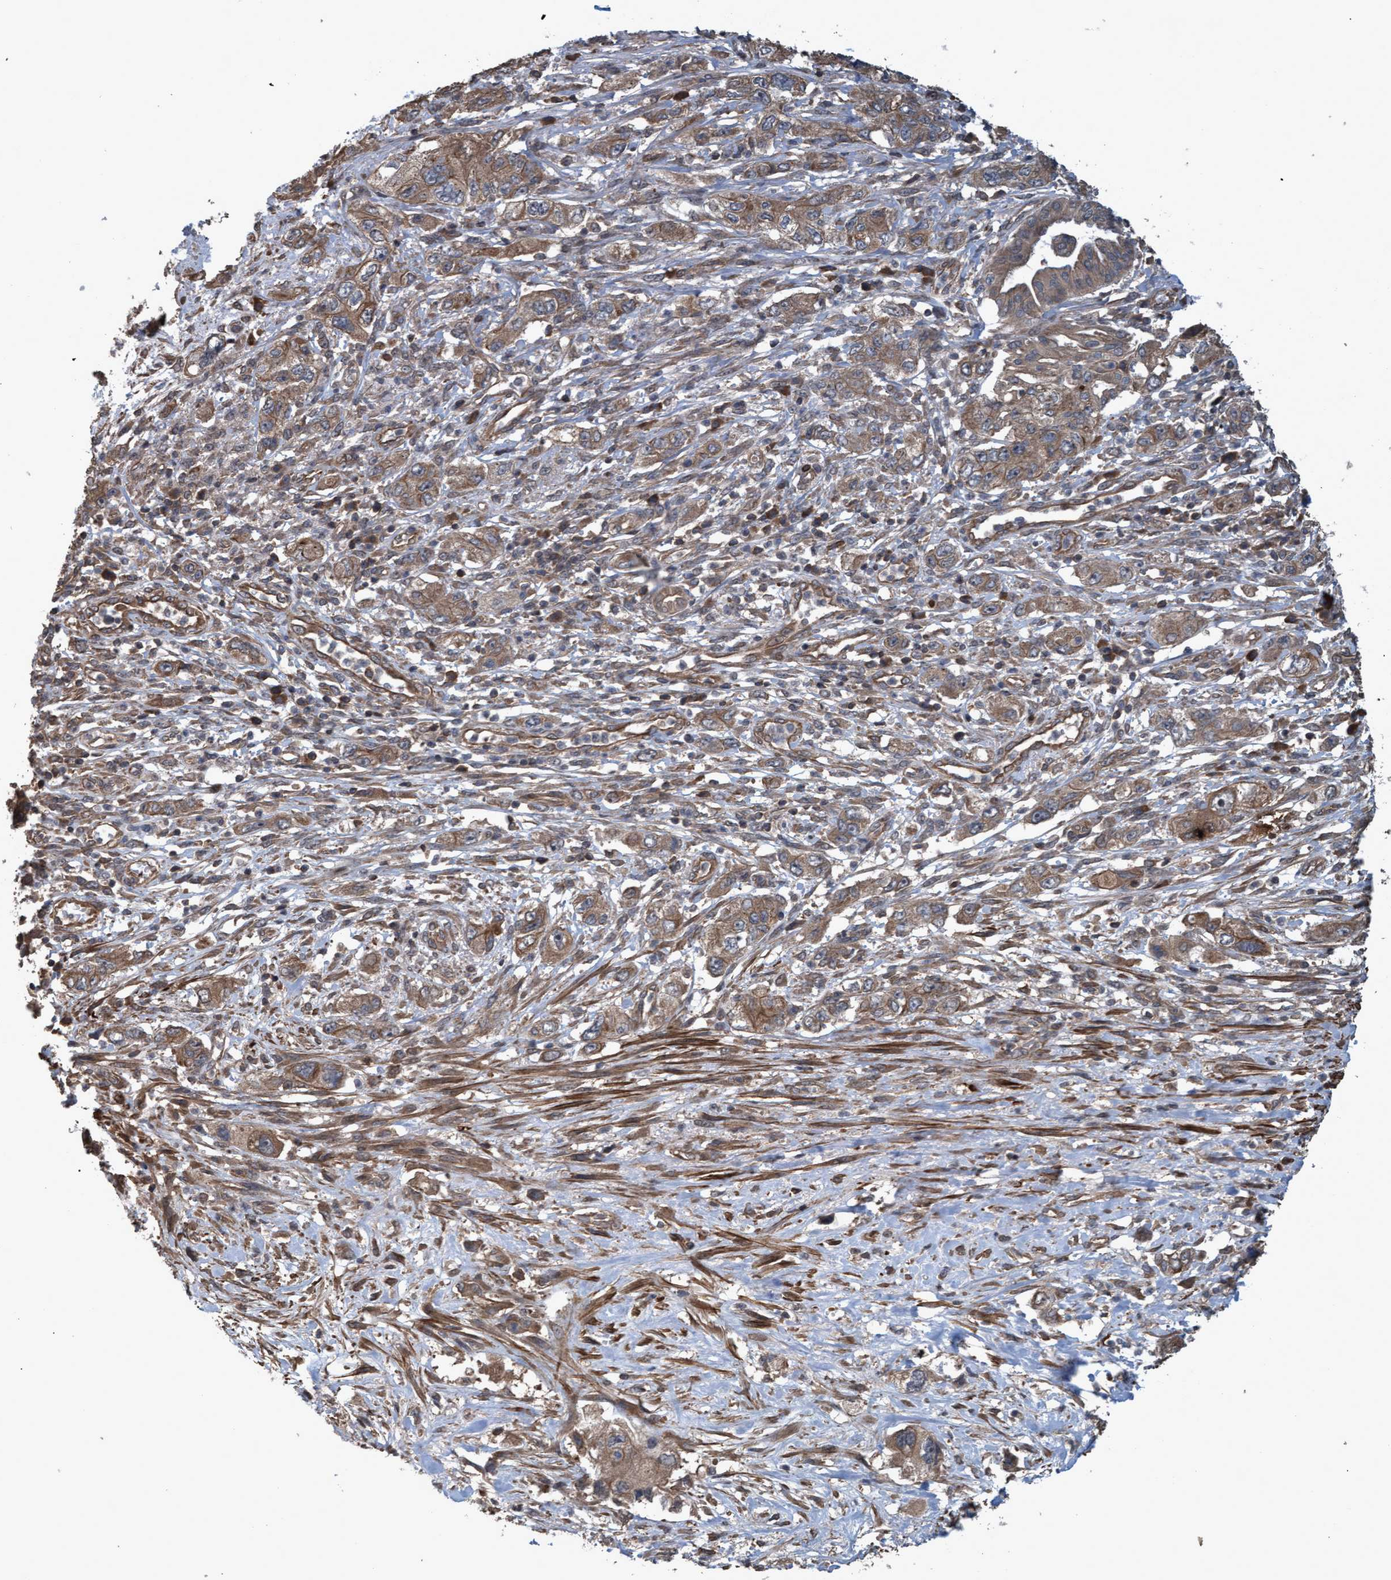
{"staining": {"intensity": "moderate", "quantity": ">75%", "location": "cytoplasmic/membranous"}, "tissue": "pancreatic cancer", "cell_type": "Tumor cells", "image_type": "cancer", "snomed": [{"axis": "morphology", "description": "Adenocarcinoma, NOS"}, {"axis": "topography", "description": "Pancreas"}], "caption": "Moderate cytoplasmic/membranous positivity is appreciated in approximately >75% of tumor cells in pancreatic adenocarcinoma.", "gene": "GGT6", "patient": {"sex": "female", "age": 73}}